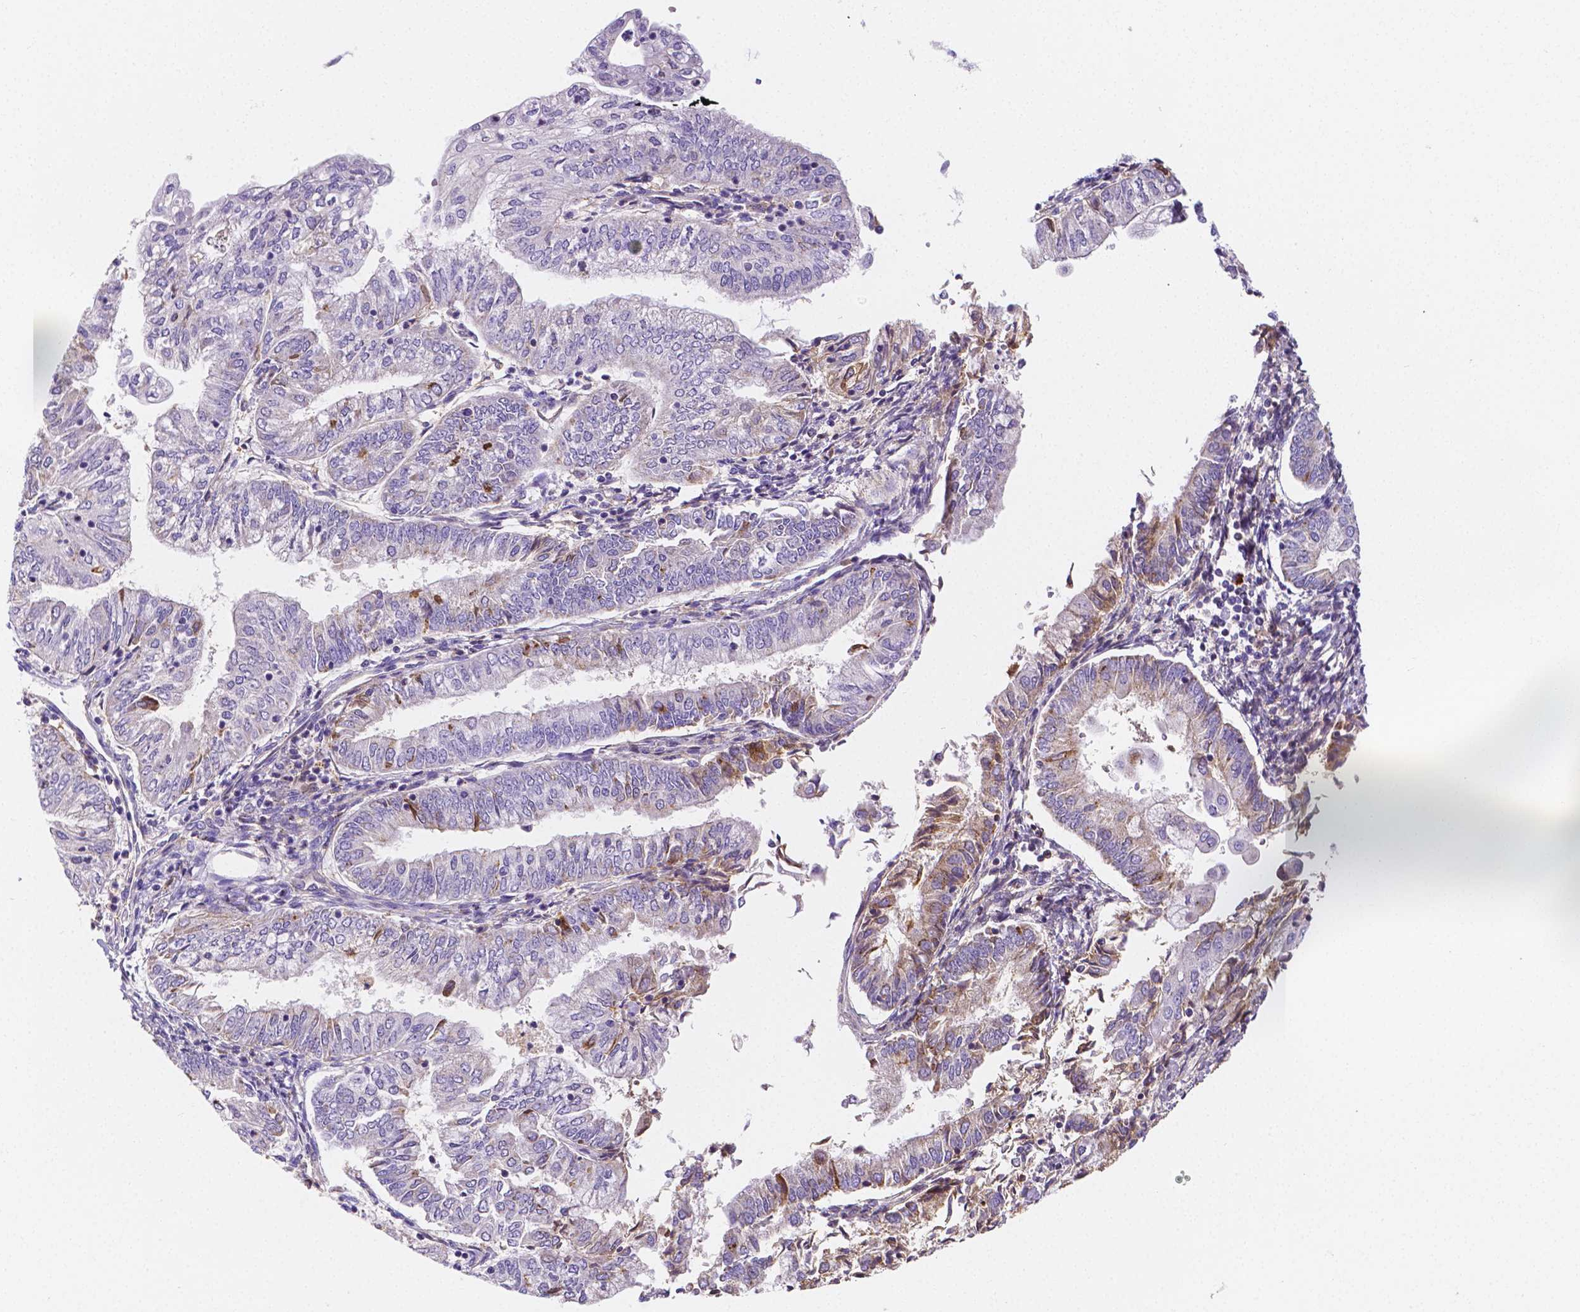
{"staining": {"intensity": "weak", "quantity": "<25%", "location": "cytoplasmic/membranous"}, "tissue": "endometrial cancer", "cell_type": "Tumor cells", "image_type": "cancer", "snomed": [{"axis": "morphology", "description": "Adenocarcinoma, NOS"}, {"axis": "topography", "description": "Endometrium"}], "caption": "Immunohistochemistry (IHC) image of human endometrial cancer (adenocarcinoma) stained for a protein (brown), which exhibits no positivity in tumor cells. (DAB immunohistochemistry (IHC) with hematoxylin counter stain).", "gene": "GABRD", "patient": {"sex": "female", "age": 55}}